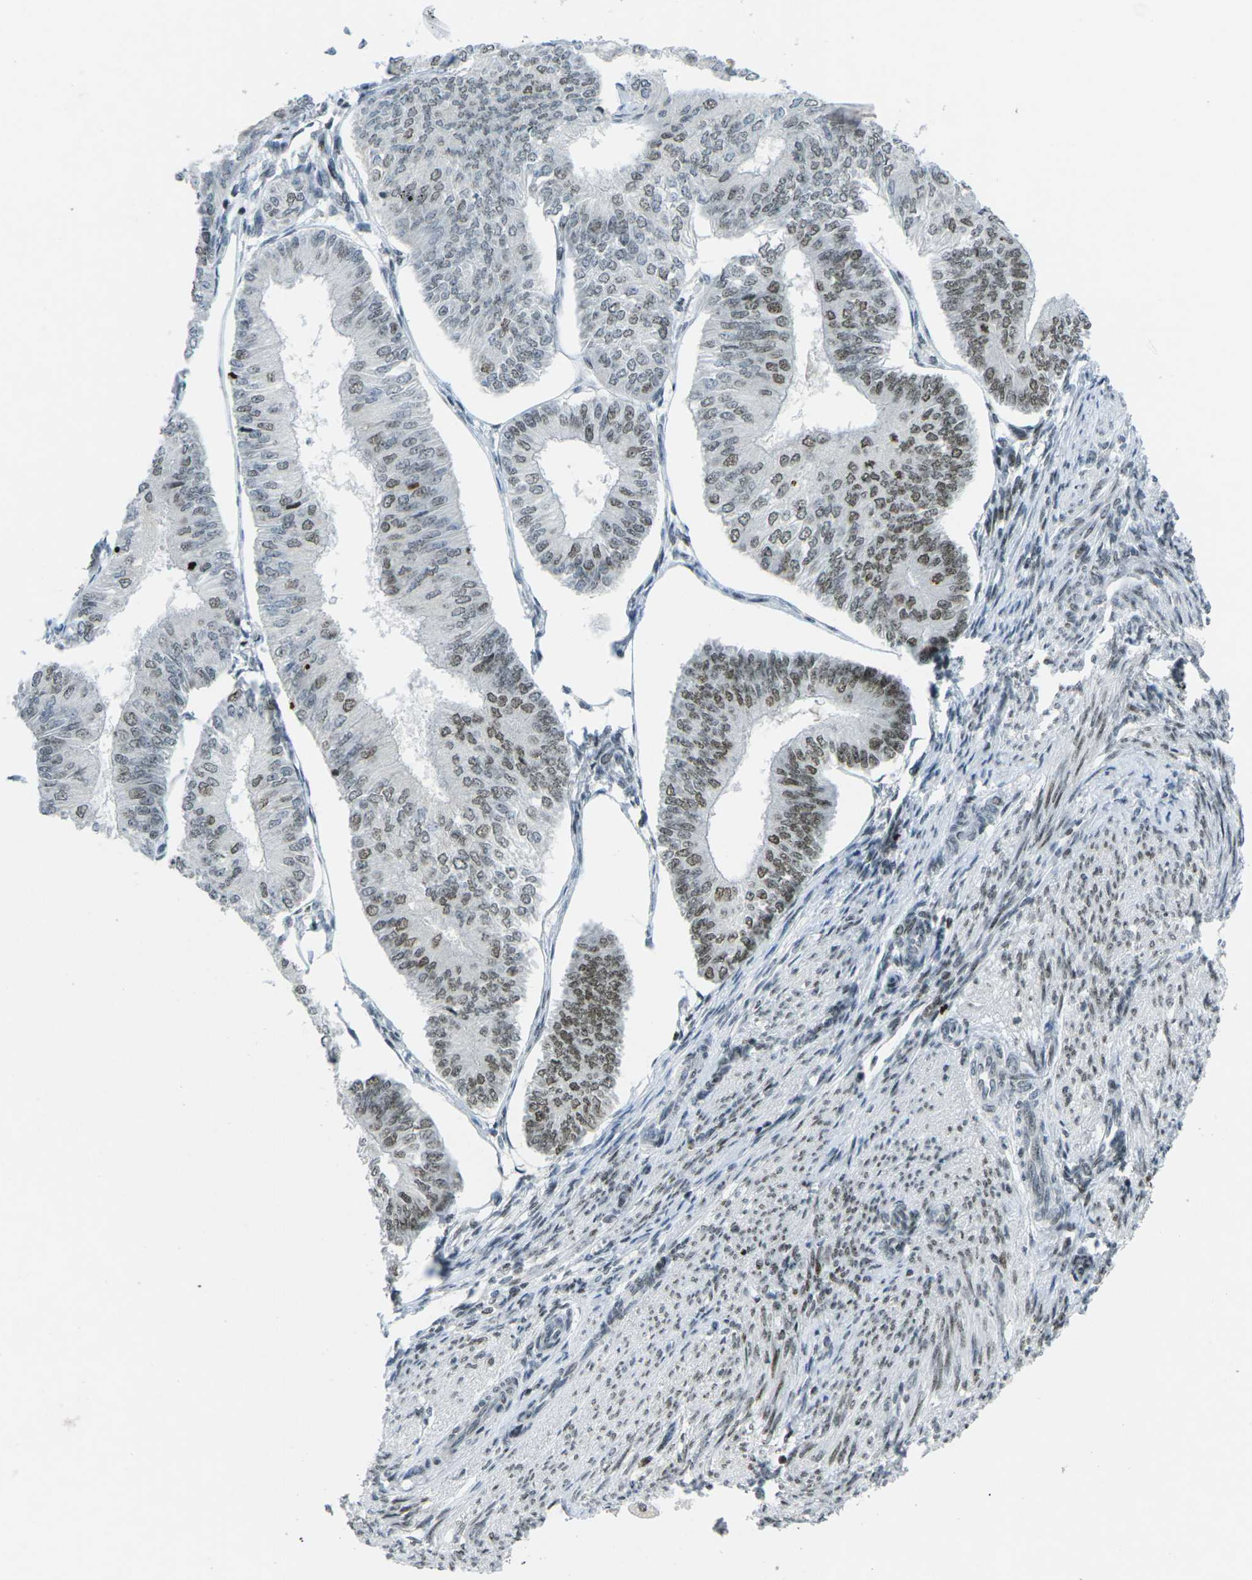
{"staining": {"intensity": "moderate", "quantity": "25%-75%", "location": "nuclear"}, "tissue": "endometrial cancer", "cell_type": "Tumor cells", "image_type": "cancer", "snomed": [{"axis": "morphology", "description": "Adenocarcinoma, NOS"}, {"axis": "topography", "description": "Endometrium"}], "caption": "Immunohistochemical staining of human endometrial cancer shows medium levels of moderate nuclear positivity in about 25%-75% of tumor cells.", "gene": "EME1", "patient": {"sex": "female", "age": 58}}